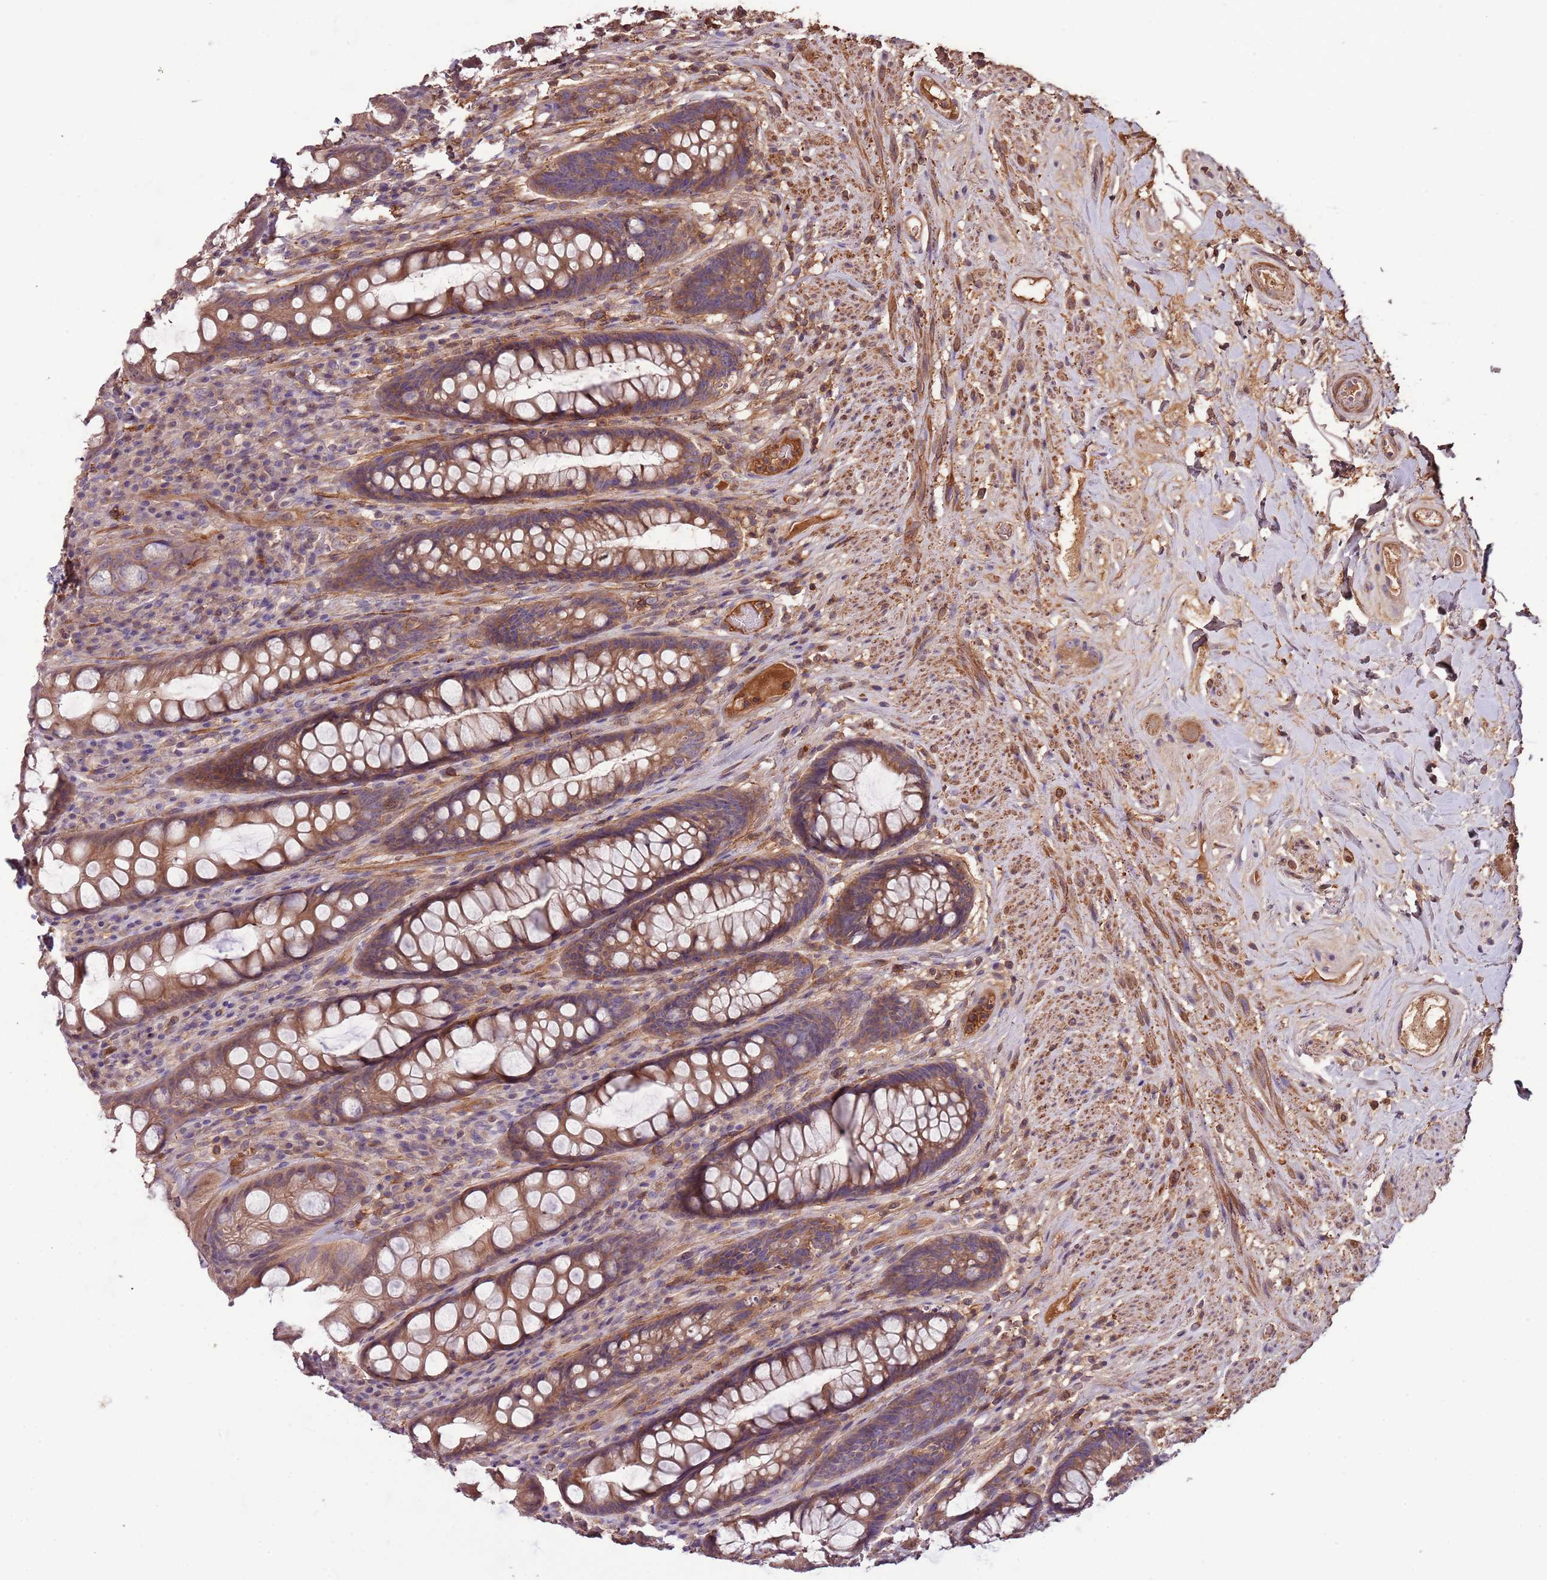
{"staining": {"intensity": "moderate", "quantity": ">75%", "location": "cytoplasmic/membranous"}, "tissue": "rectum", "cell_type": "Glandular cells", "image_type": "normal", "snomed": [{"axis": "morphology", "description": "Normal tissue, NOS"}, {"axis": "topography", "description": "Rectum"}], "caption": "Glandular cells display moderate cytoplasmic/membranous expression in approximately >75% of cells in unremarkable rectum. The protein of interest is shown in brown color, while the nuclei are stained blue.", "gene": "DENR", "patient": {"sex": "male", "age": 74}}